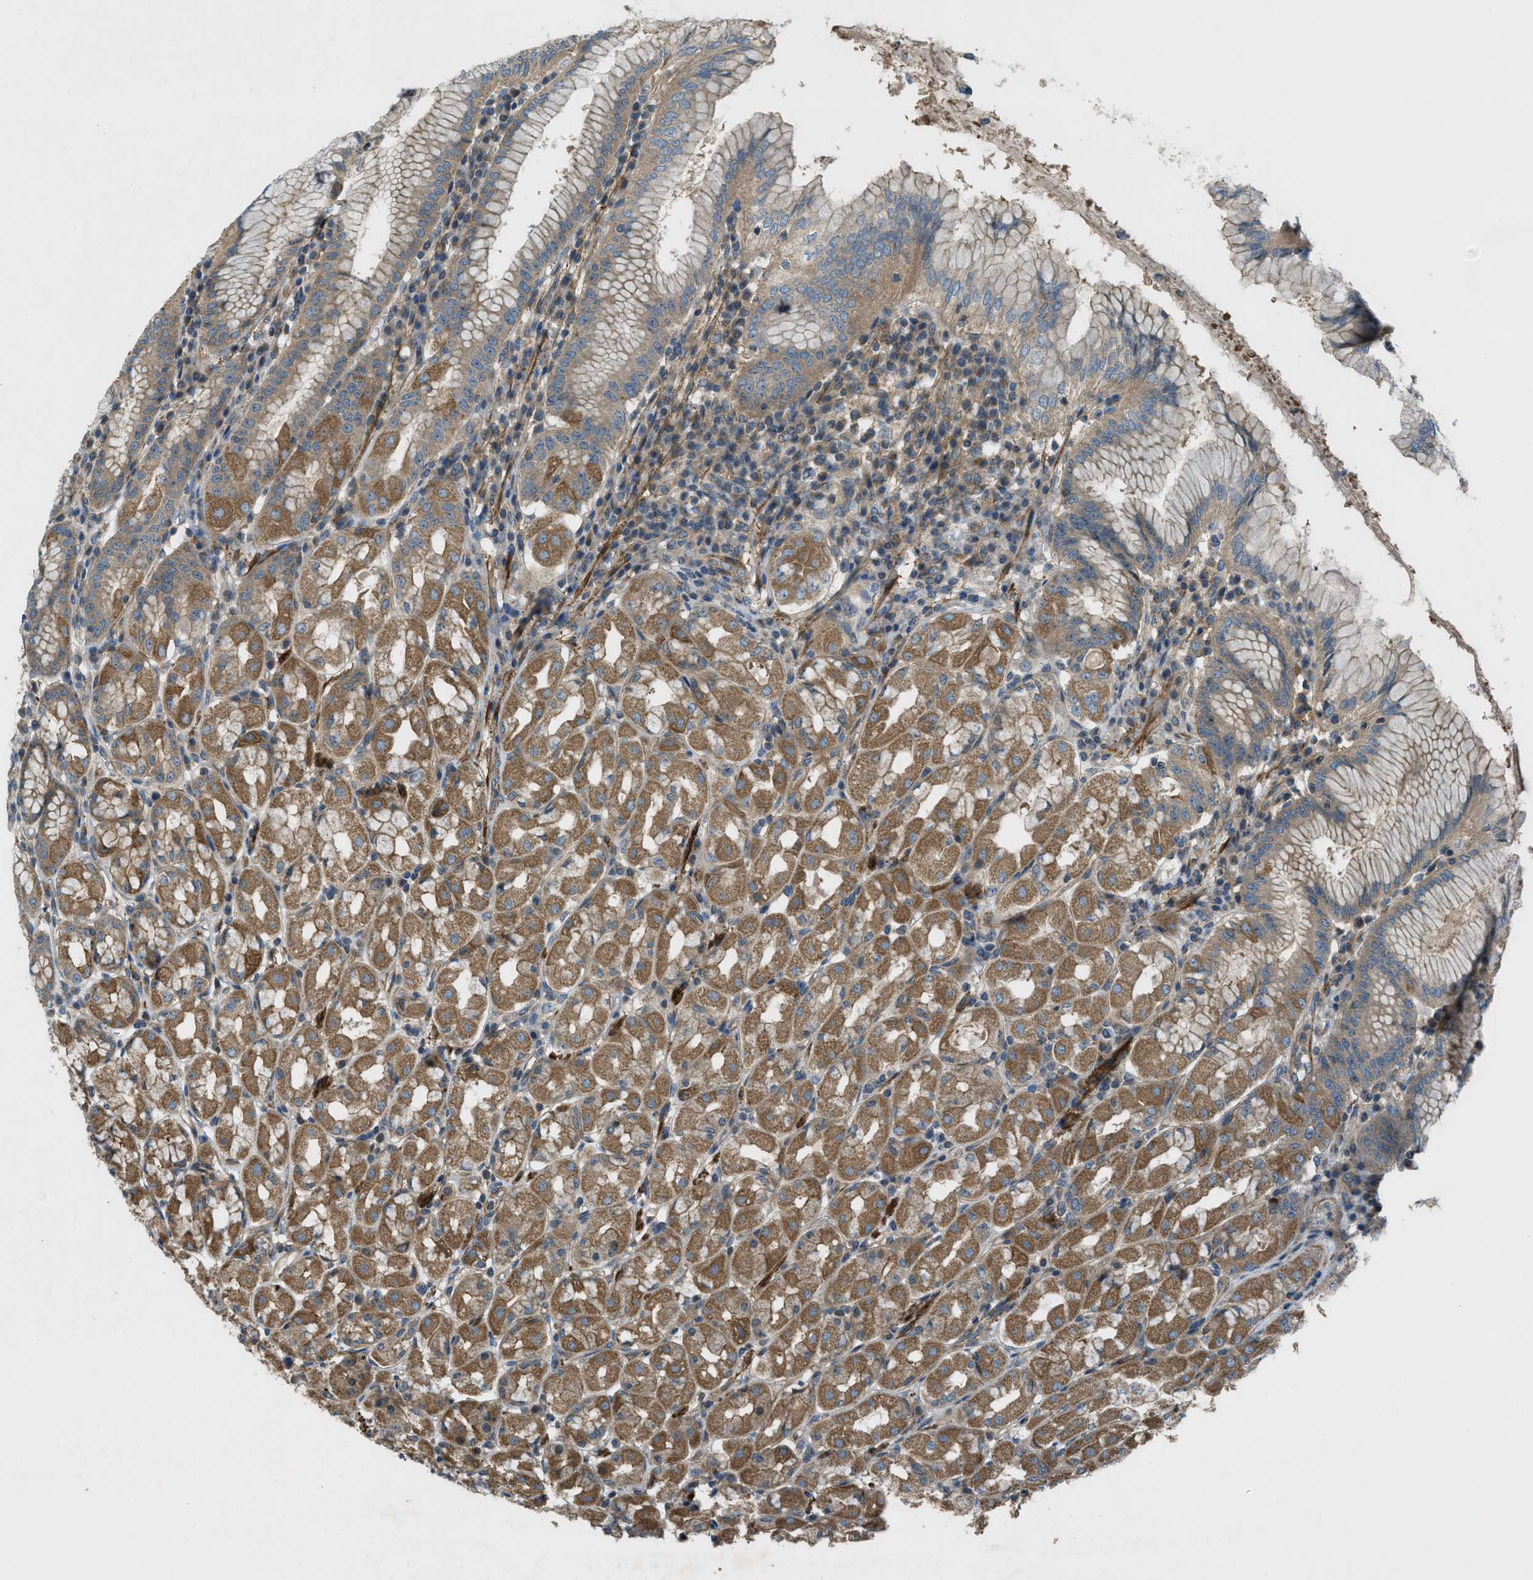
{"staining": {"intensity": "moderate", "quantity": ">75%", "location": "cytoplasmic/membranous"}, "tissue": "stomach", "cell_type": "Glandular cells", "image_type": "normal", "snomed": [{"axis": "morphology", "description": "Normal tissue, NOS"}, {"axis": "topography", "description": "Stomach"}, {"axis": "topography", "description": "Stomach, lower"}], "caption": "High-magnification brightfield microscopy of normal stomach stained with DAB (3,3'-diaminobenzidine) (brown) and counterstained with hematoxylin (blue). glandular cells exhibit moderate cytoplasmic/membranous positivity is seen in approximately>75% of cells.", "gene": "VEZT", "patient": {"sex": "female", "age": 56}}